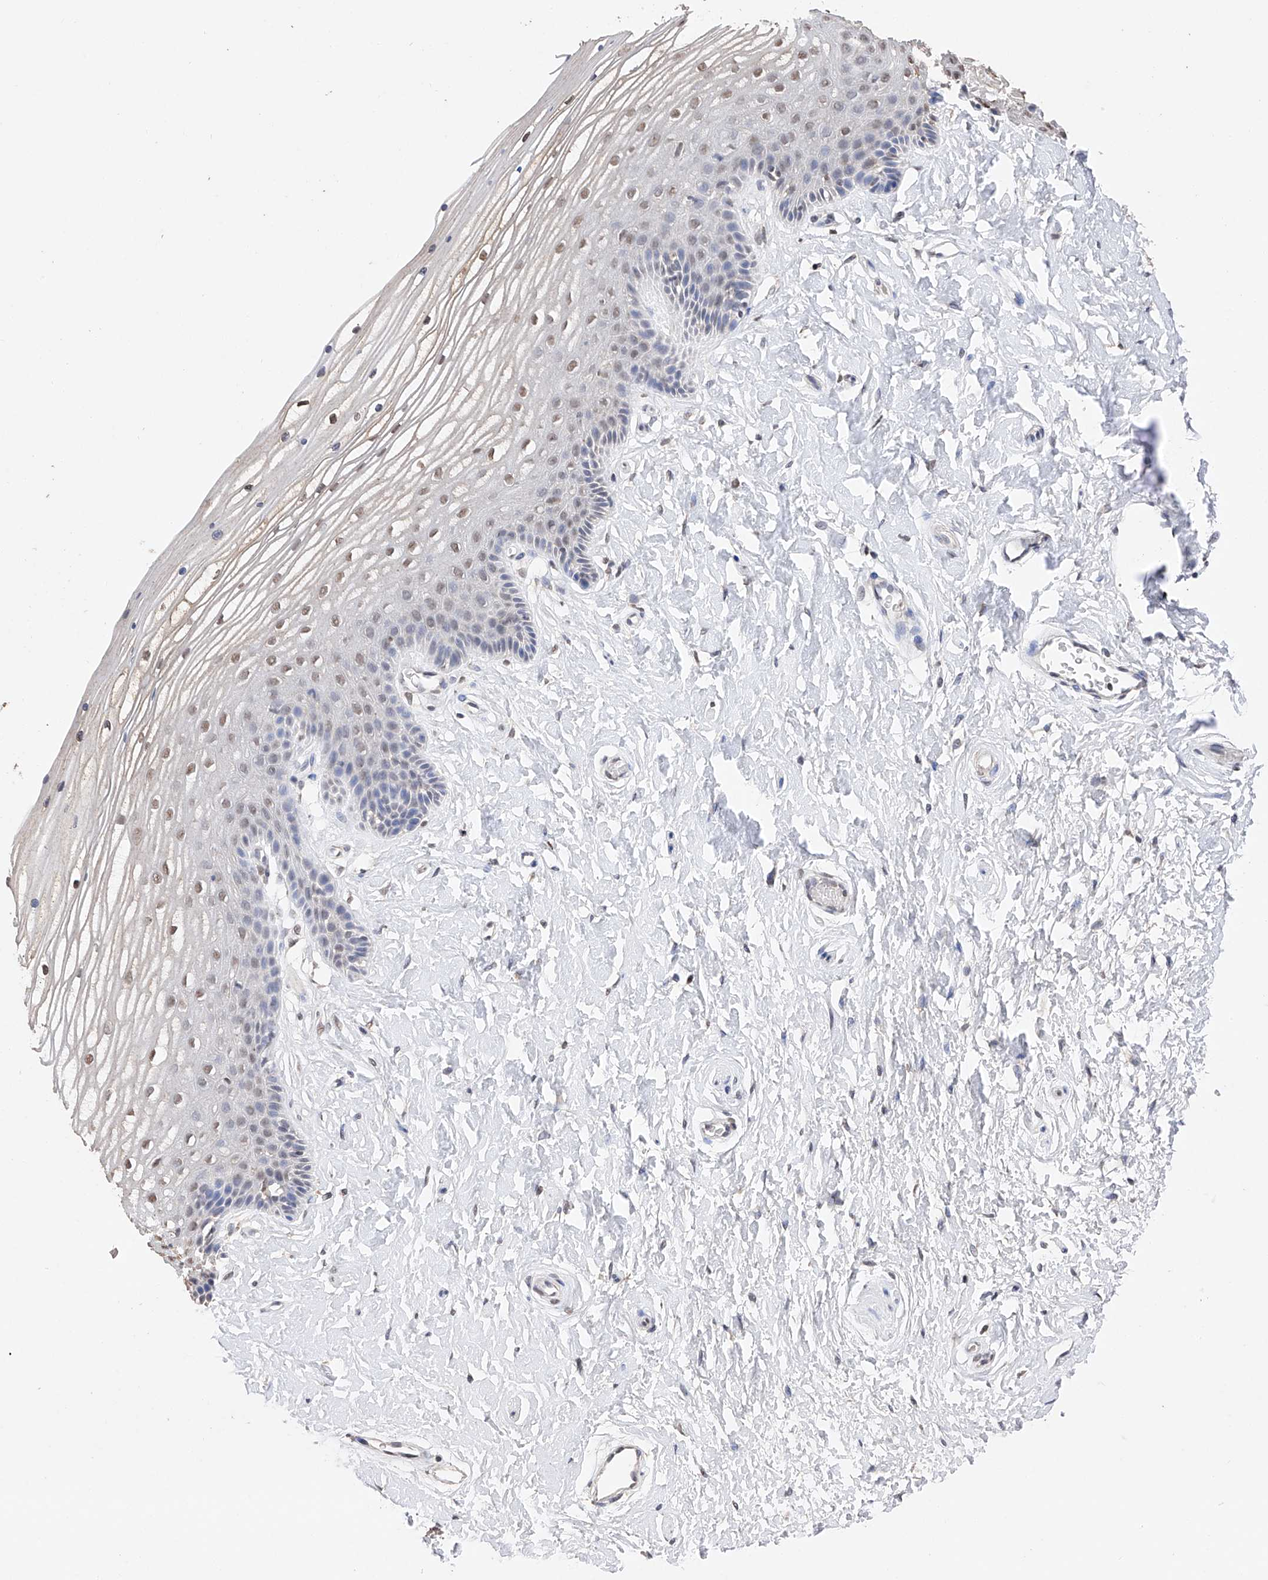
{"staining": {"intensity": "weak", "quantity": "25%-75%", "location": "nuclear"}, "tissue": "vagina", "cell_type": "Squamous epithelial cells", "image_type": "normal", "snomed": [{"axis": "morphology", "description": "Normal tissue, NOS"}, {"axis": "topography", "description": "Vagina"}, {"axis": "topography", "description": "Cervix"}], "caption": "Vagina stained with immunohistochemistry displays weak nuclear positivity in approximately 25%-75% of squamous epithelial cells.", "gene": "DMAP1", "patient": {"sex": "female", "age": 40}}